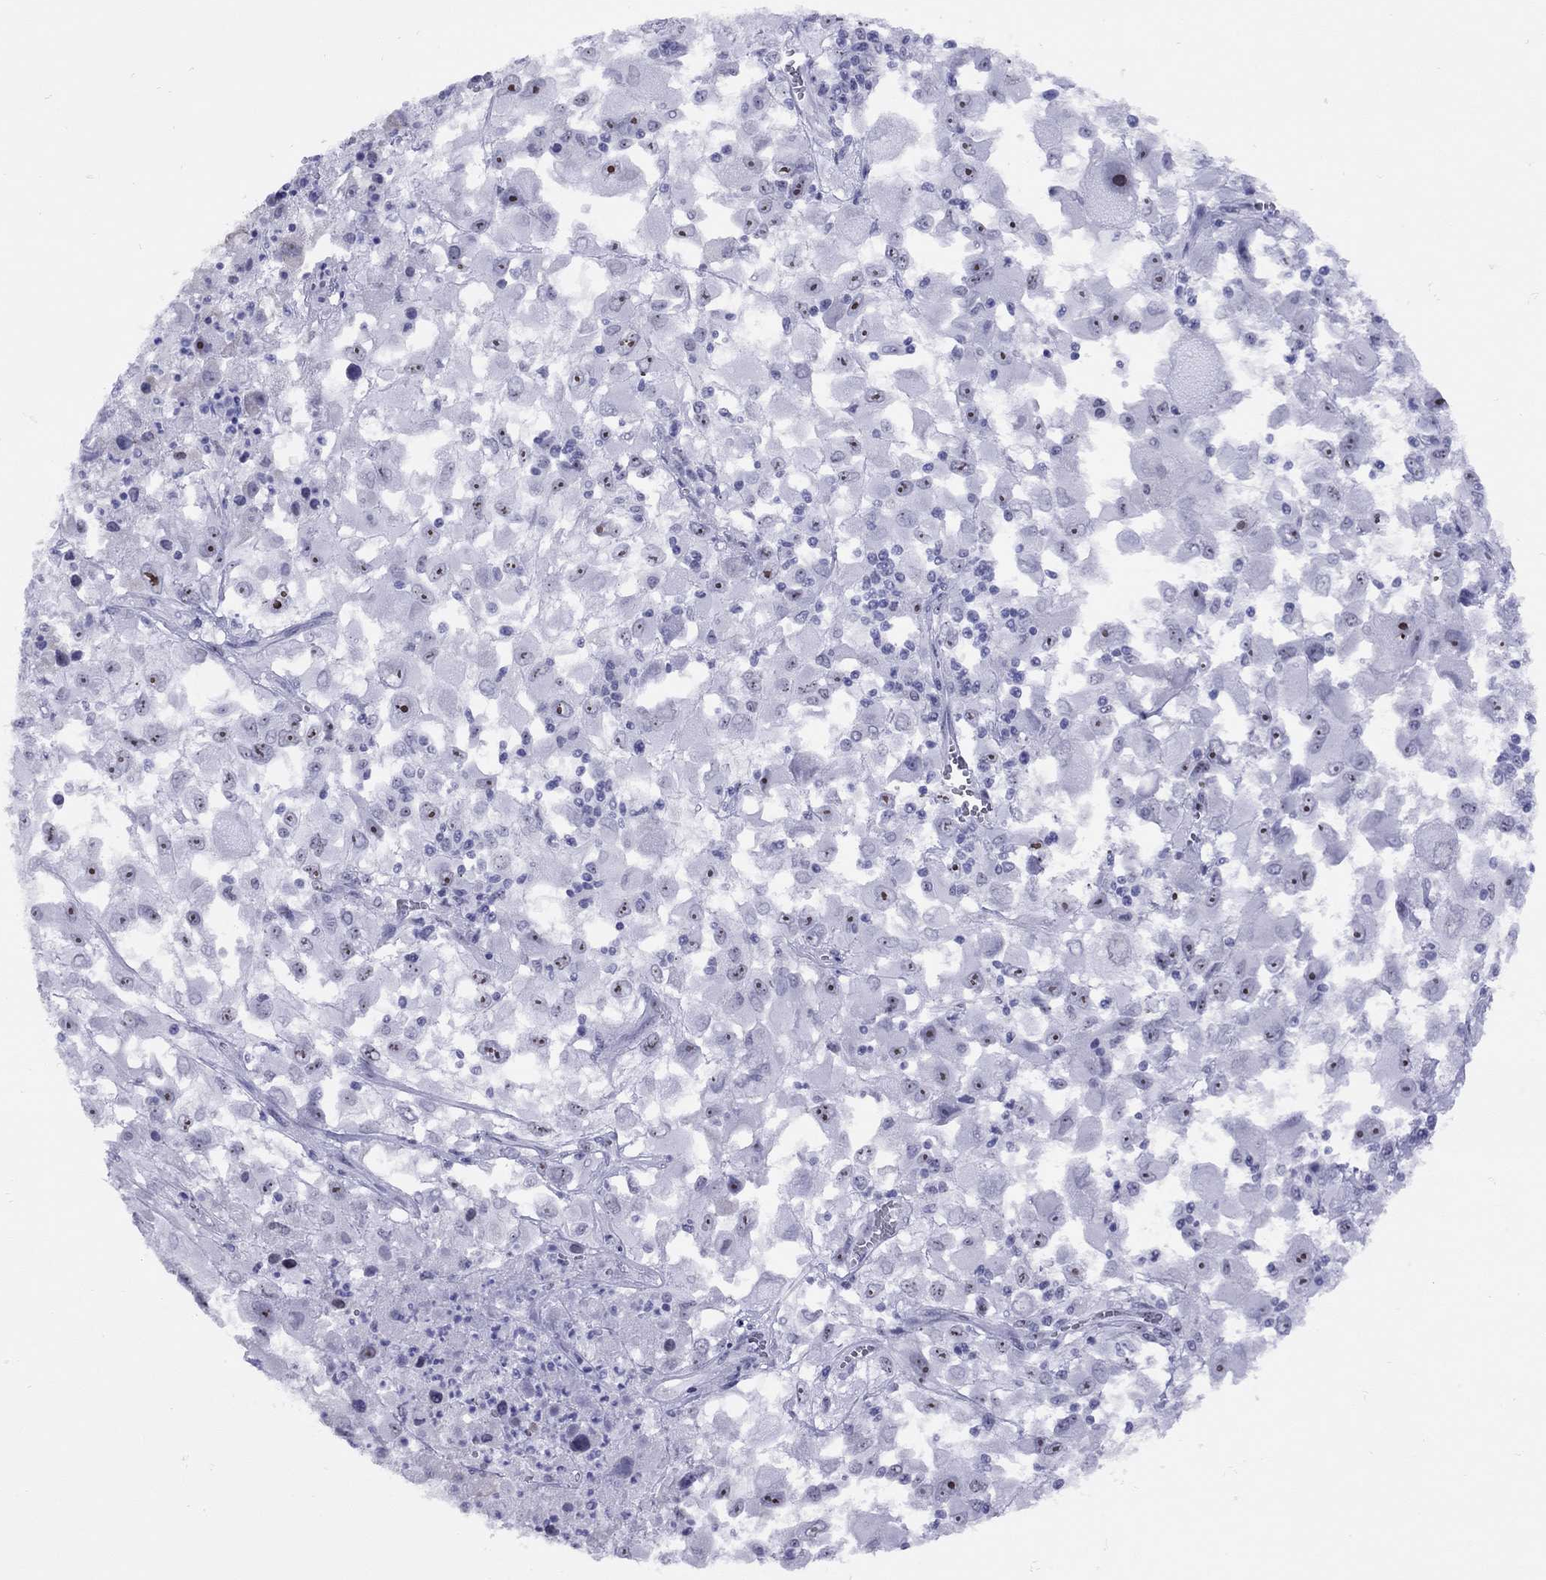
{"staining": {"intensity": "moderate", "quantity": "25%-75%", "location": "nuclear"}, "tissue": "melanoma", "cell_type": "Tumor cells", "image_type": "cancer", "snomed": [{"axis": "morphology", "description": "Malignant melanoma, Metastatic site"}, {"axis": "topography", "description": "Soft tissue"}], "caption": "The photomicrograph shows a brown stain indicating the presence of a protein in the nuclear of tumor cells in melanoma. The staining was performed using DAB (3,3'-diaminobenzidine), with brown indicating positive protein expression. Nuclei are stained blue with hematoxylin.", "gene": "LYAR", "patient": {"sex": "male", "age": 50}}